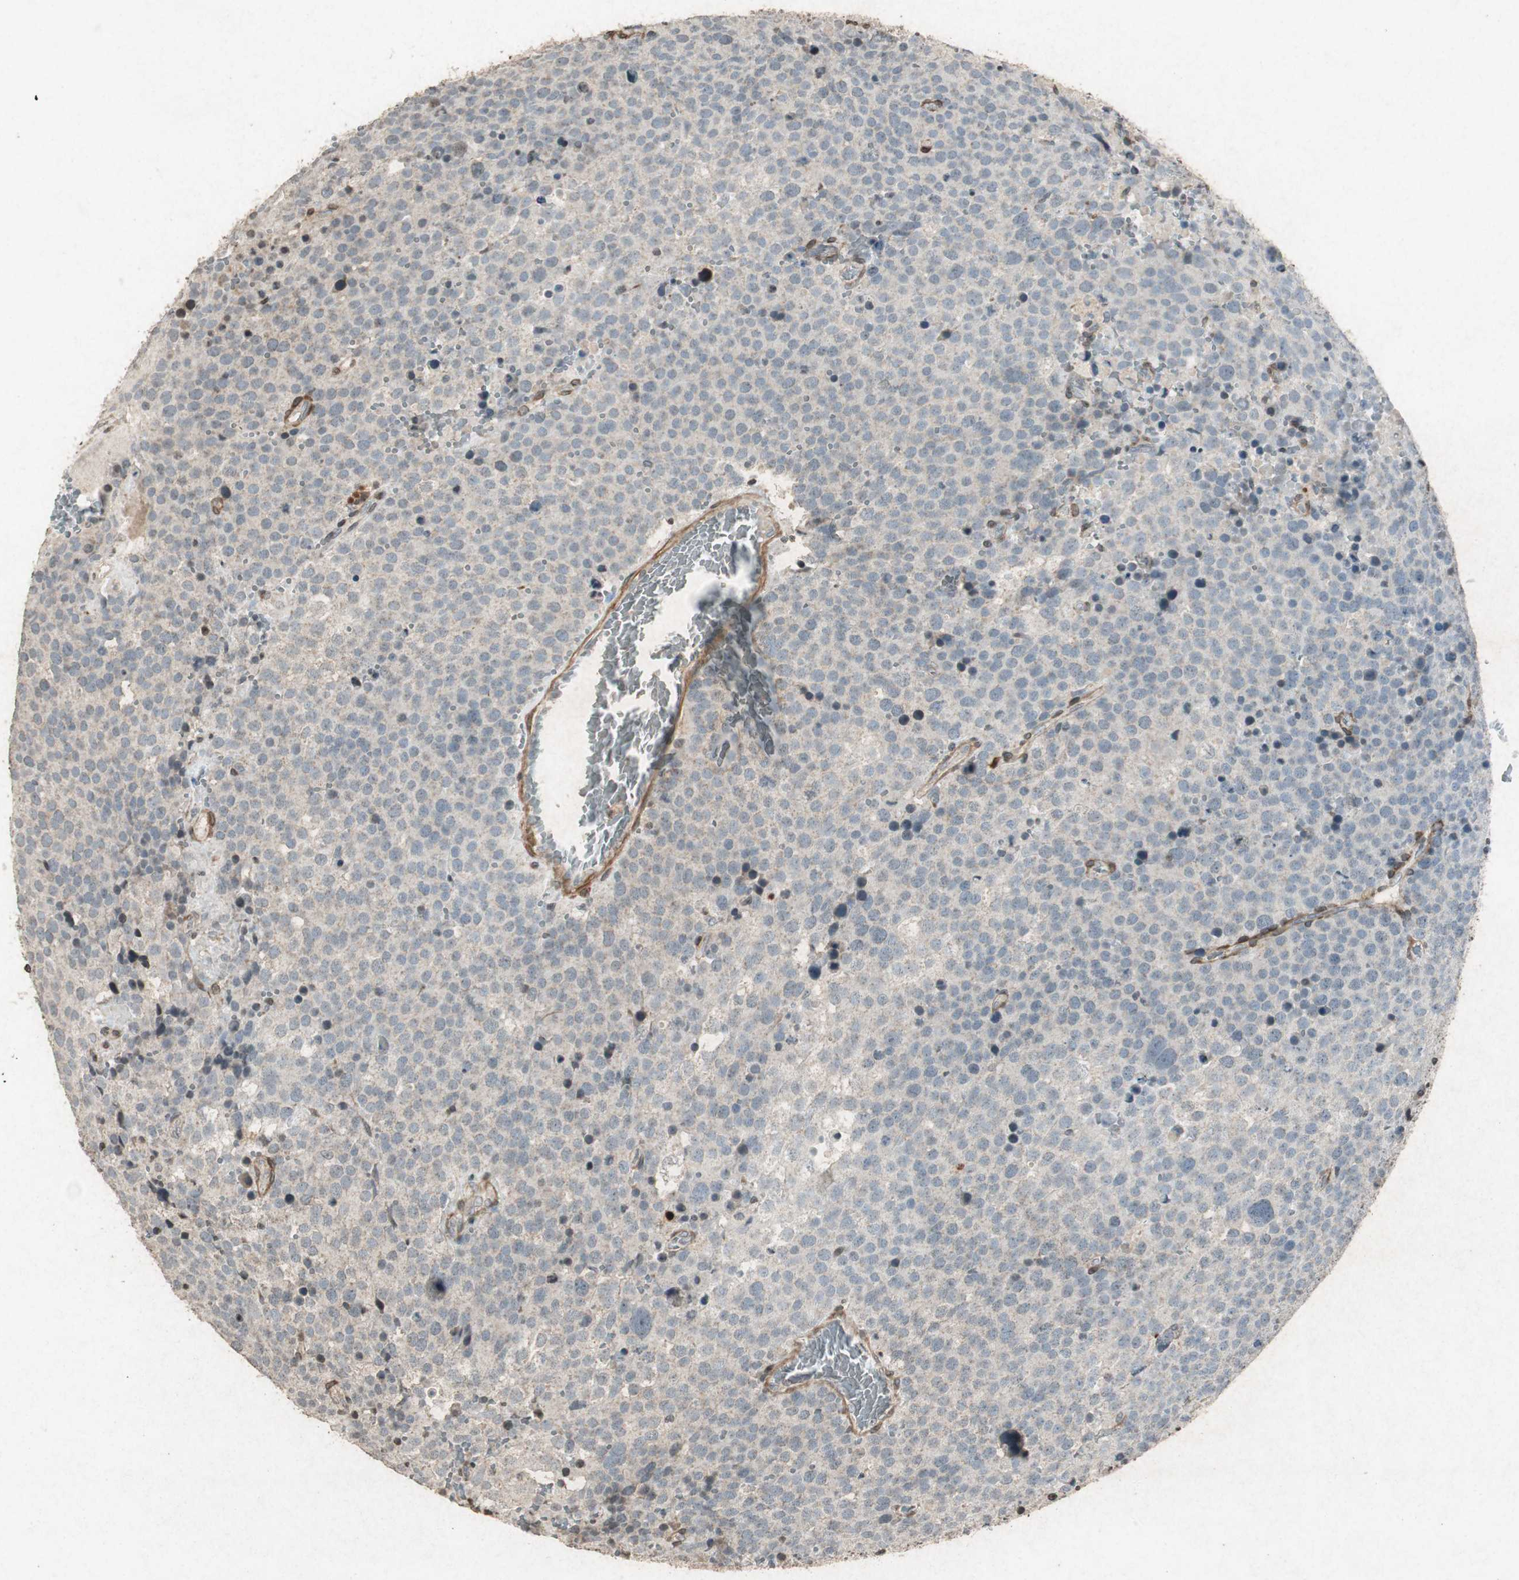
{"staining": {"intensity": "negative", "quantity": "none", "location": "none"}, "tissue": "testis cancer", "cell_type": "Tumor cells", "image_type": "cancer", "snomed": [{"axis": "morphology", "description": "Seminoma, NOS"}, {"axis": "topography", "description": "Testis"}], "caption": "Testis cancer stained for a protein using immunohistochemistry demonstrates no expression tumor cells.", "gene": "PRKG1", "patient": {"sex": "male", "age": 71}}